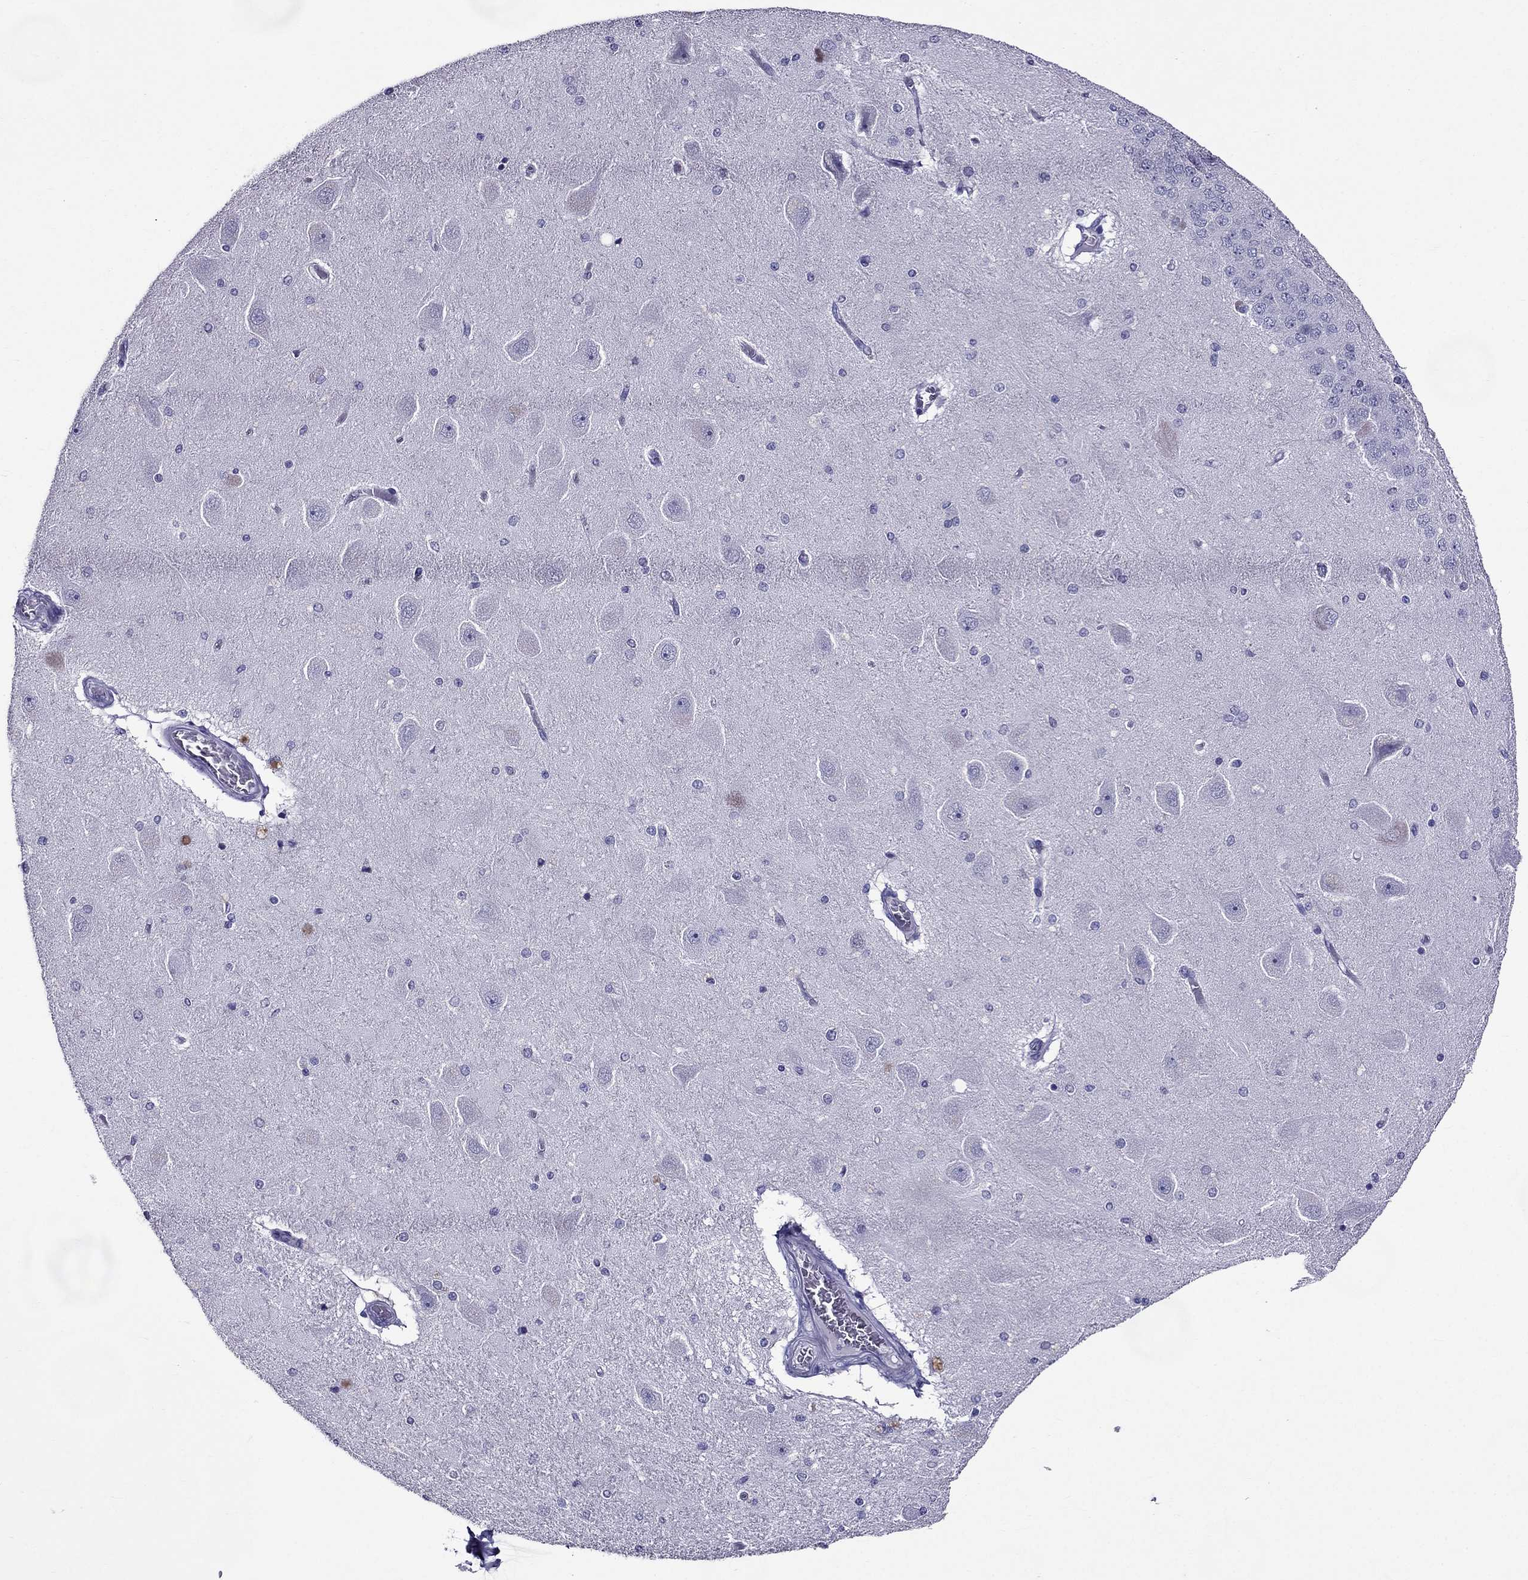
{"staining": {"intensity": "negative", "quantity": "none", "location": "none"}, "tissue": "hippocampus", "cell_type": "Glial cells", "image_type": "normal", "snomed": [{"axis": "morphology", "description": "Normal tissue, NOS"}, {"axis": "topography", "description": "Hippocampus"}], "caption": "Benign hippocampus was stained to show a protein in brown. There is no significant positivity in glial cells. (DAB immunohistochemistry (IHC), high magnification).", "gene": "ZNF541", "patient": {"sex": "female", "age": 54}}